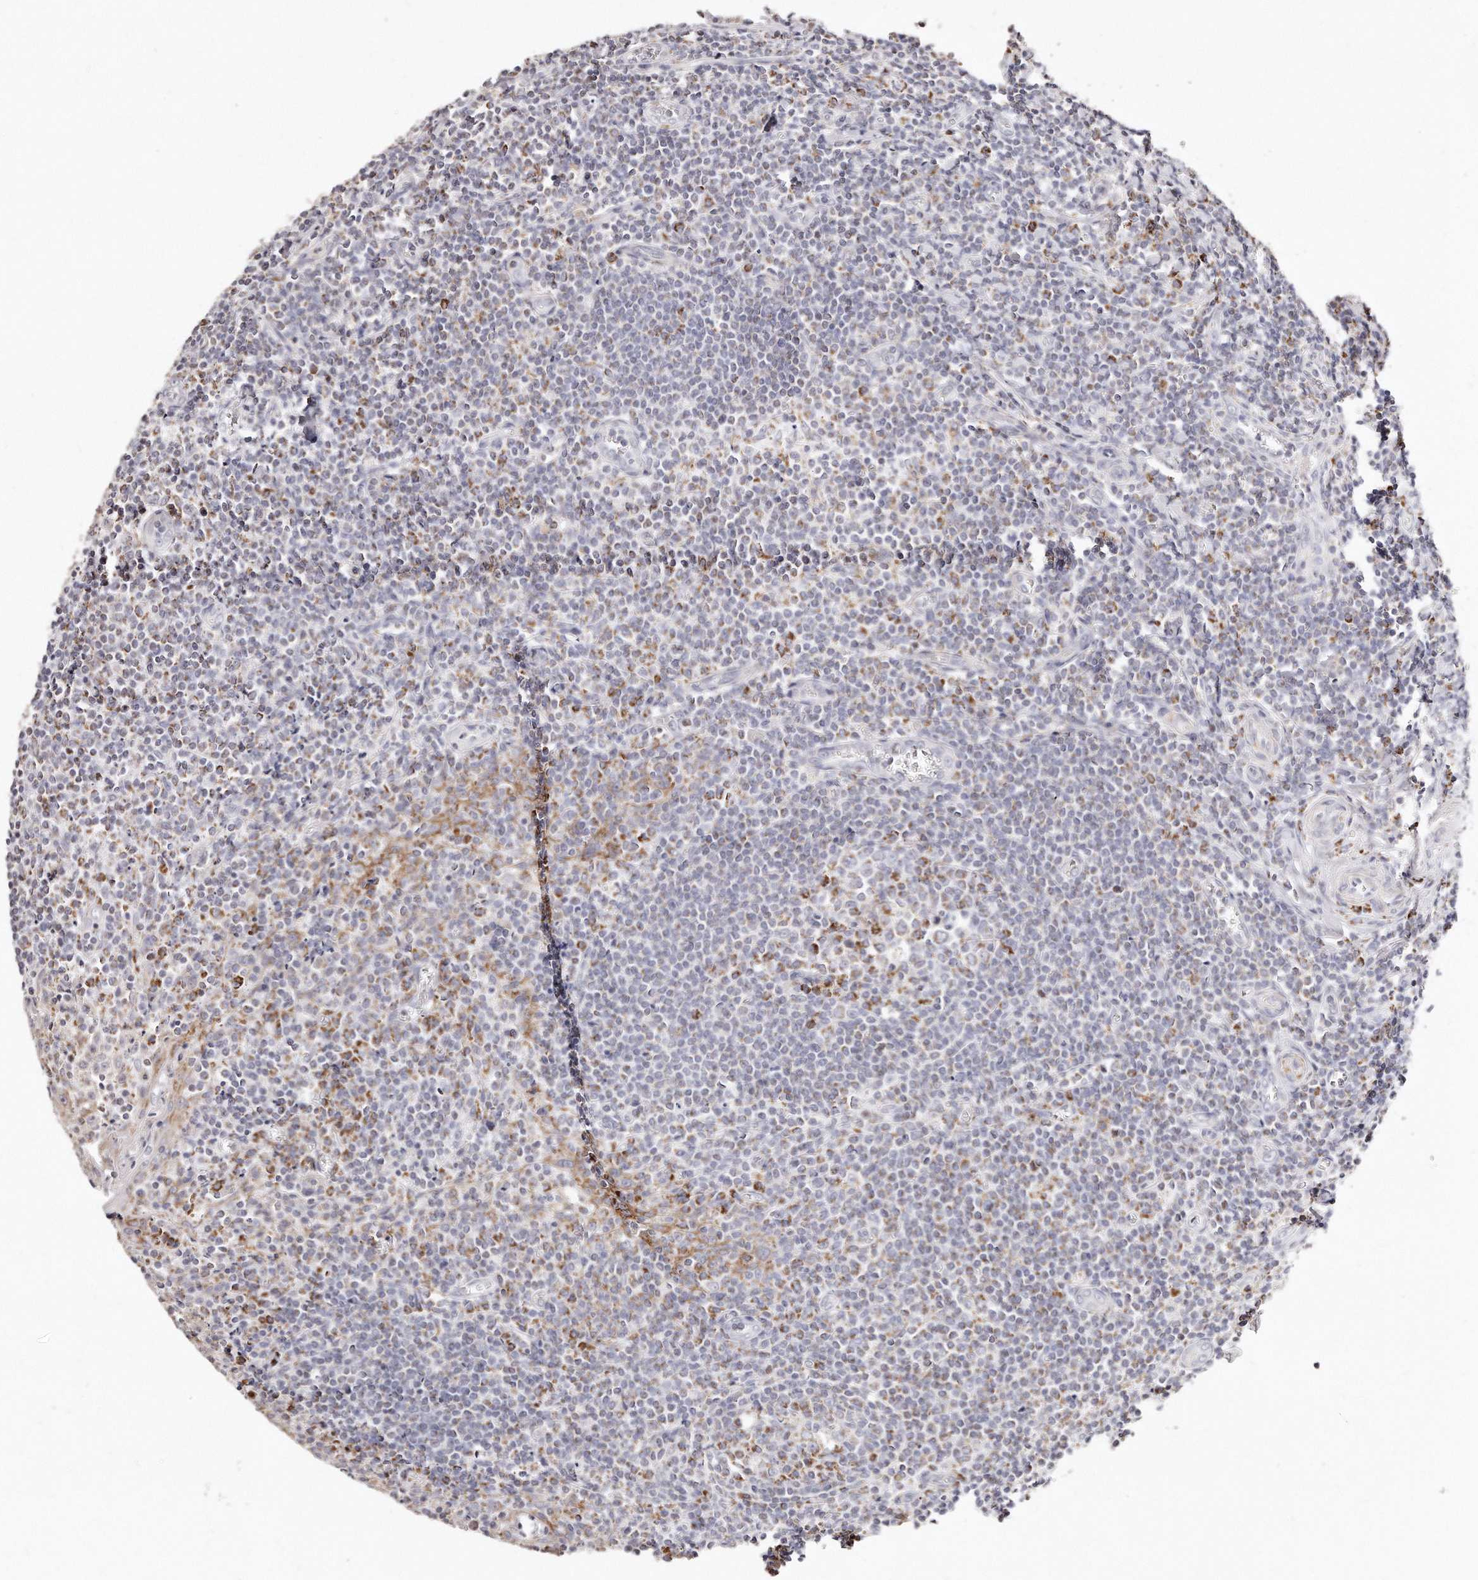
{"staining": {"intensity": "moderate", "quantity": ">75%", "location": "cytoplasmic/membranous"}, "tissue": "tonsil", "cell_type": "Germinal center cells", "image_type": "normal", "snomed": [{"axis": "morphology", "description": "Normal tissue, NOS"}, {"axis": "topography", "description": "Tonsil"}], "caption": "Immunohistochemical staining of unremarkable human tonsil reveals >75% levels of moderate cytoplasmic/membranous protein staining in approximately >75% of germinal center cells.", "gene": "RTKN", "patient": {"sex": "male", "age": 27}}